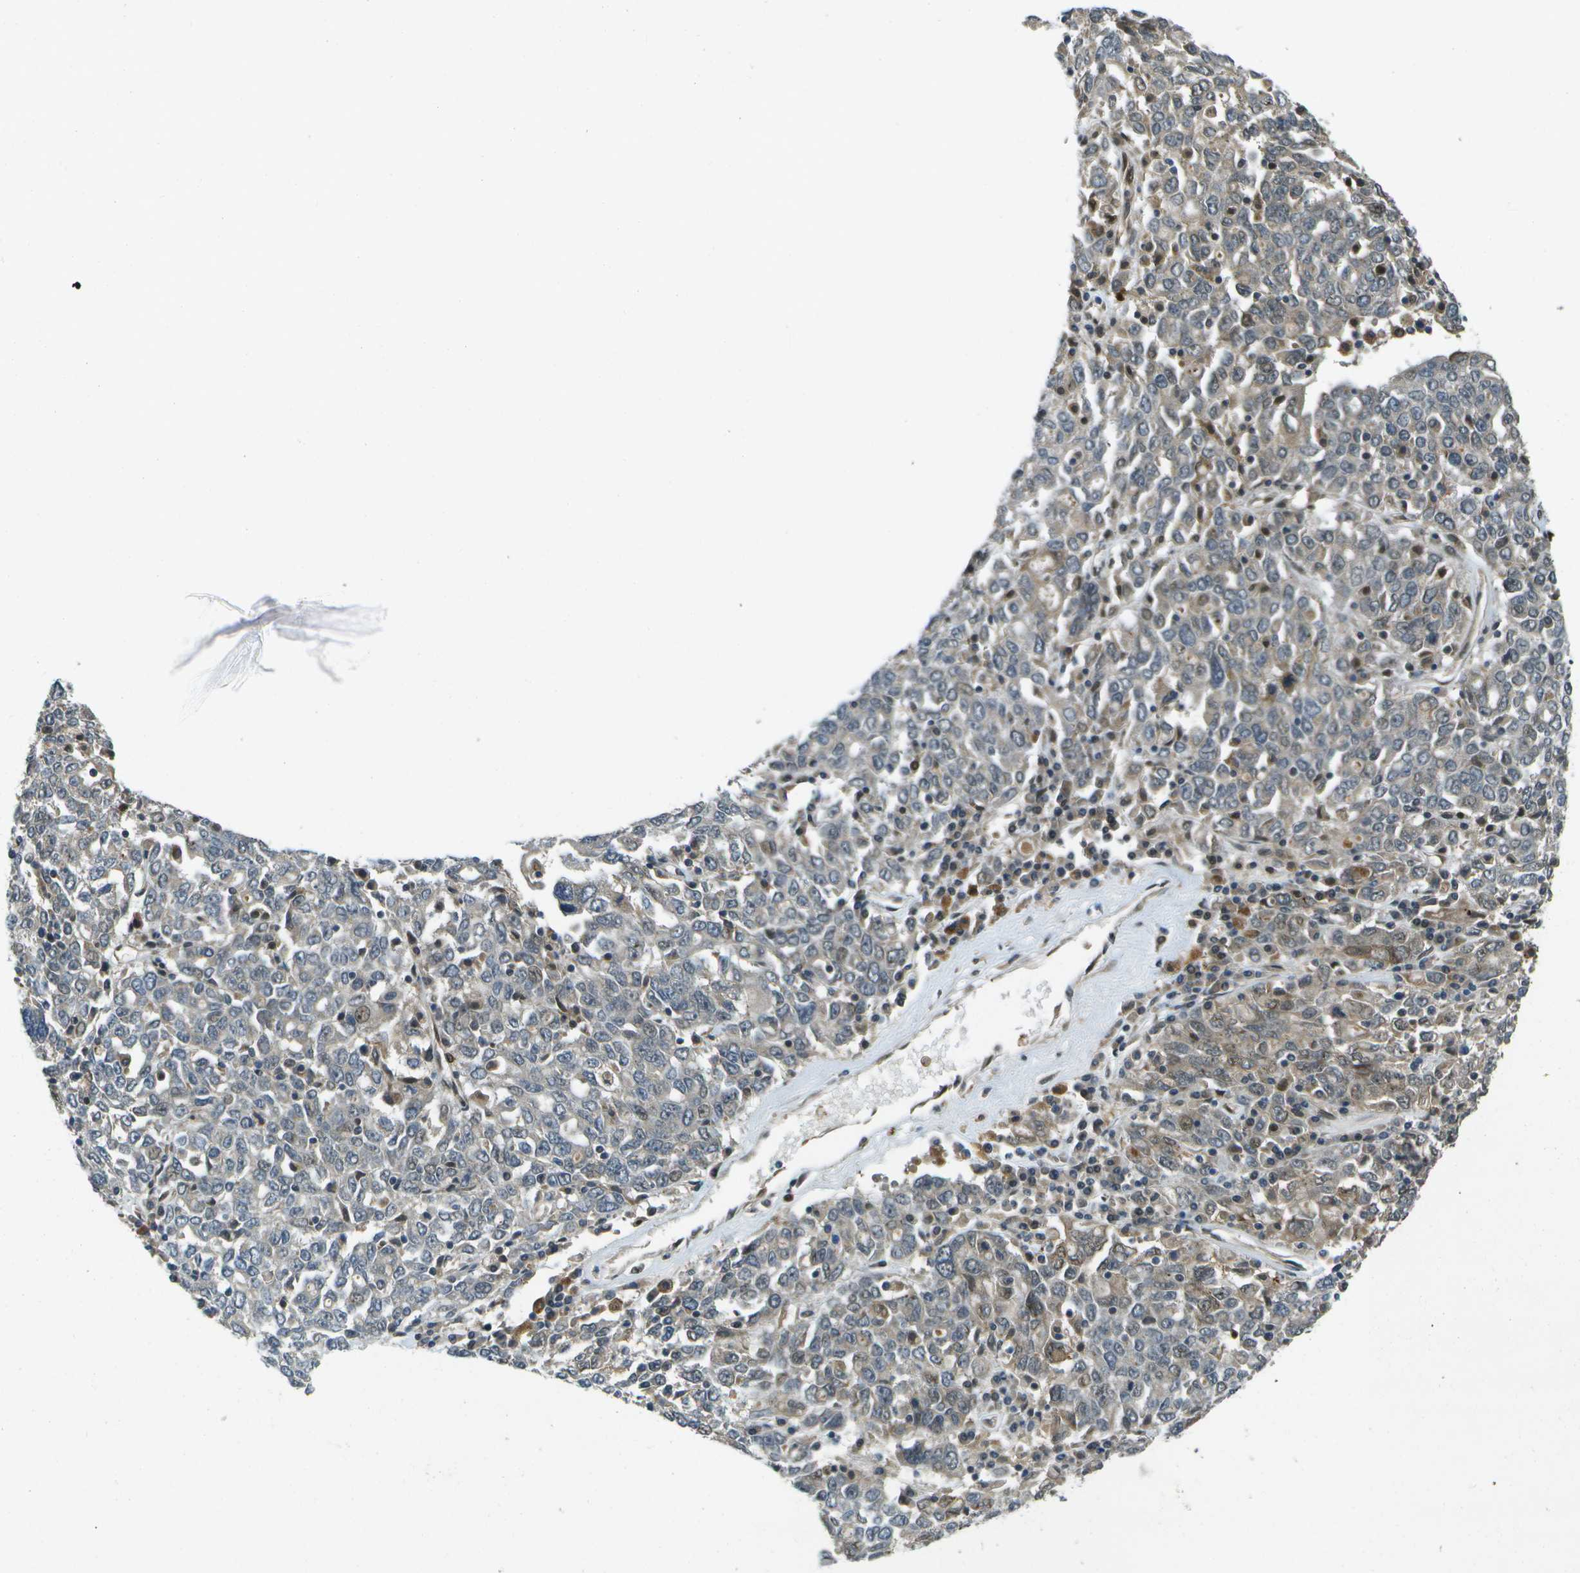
{"staining": {"intensity": "moderate", "quantity": "<25%", "location": "cytoplasmic/membranous,nuclear"}, "tissue": "ovarian cancer", "cell_type": "Tumor cells", "image_type": "cancer", "snomed": [{"axis": "morphology", "description": "Carcinoma, endometroid"}, {"axis": "topography", "description": "Ovary"}], "caption": "The micrograph exhibits staining of ovarian cancer (endometroid carcinoma), revealing moderate cytoplasmic/membranous and nuclear protein expression (brown color) within tumor cells.", "gene": "GANC", "patient": {"sex": "female", "age": 62}}